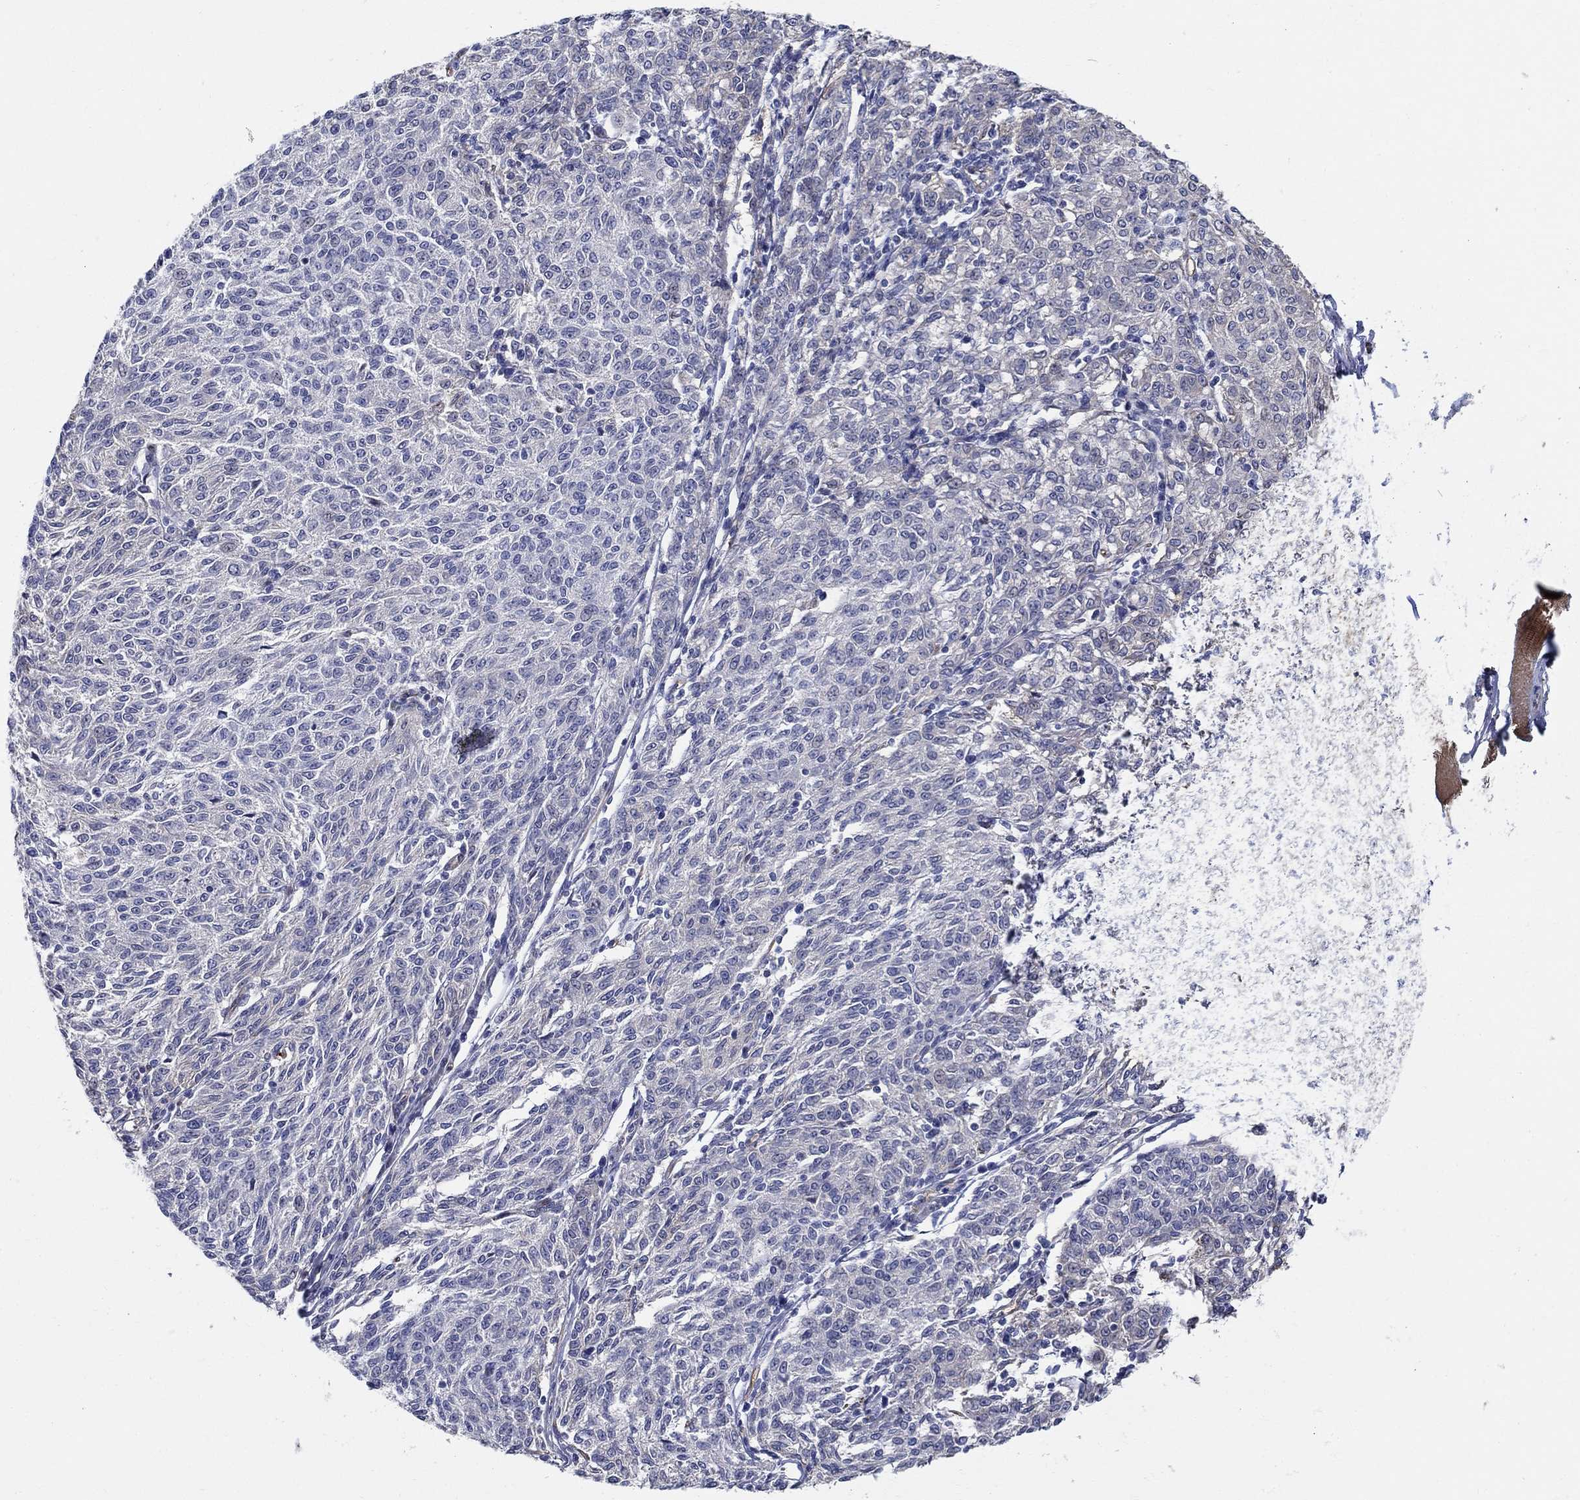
{"staining": {"intensity": "negative", "quantity": "none", "location": "none"}, "tissue": "melanoma", "cell_type": "Tumor cells", "image_type": "cancer", "snomed": [{"axis": "morphology", "description": "Malignant melanoma, NOS"}, {"axis": "topography", "description": "Skin"}], "caption": "An immunohistochemistry photomicrograph of malignant melanoma is shown. There is no staining in tumor cells of malignant melanoma.", "gene": "C16orf46", "patient": {"sex": "female", "age": 72}}